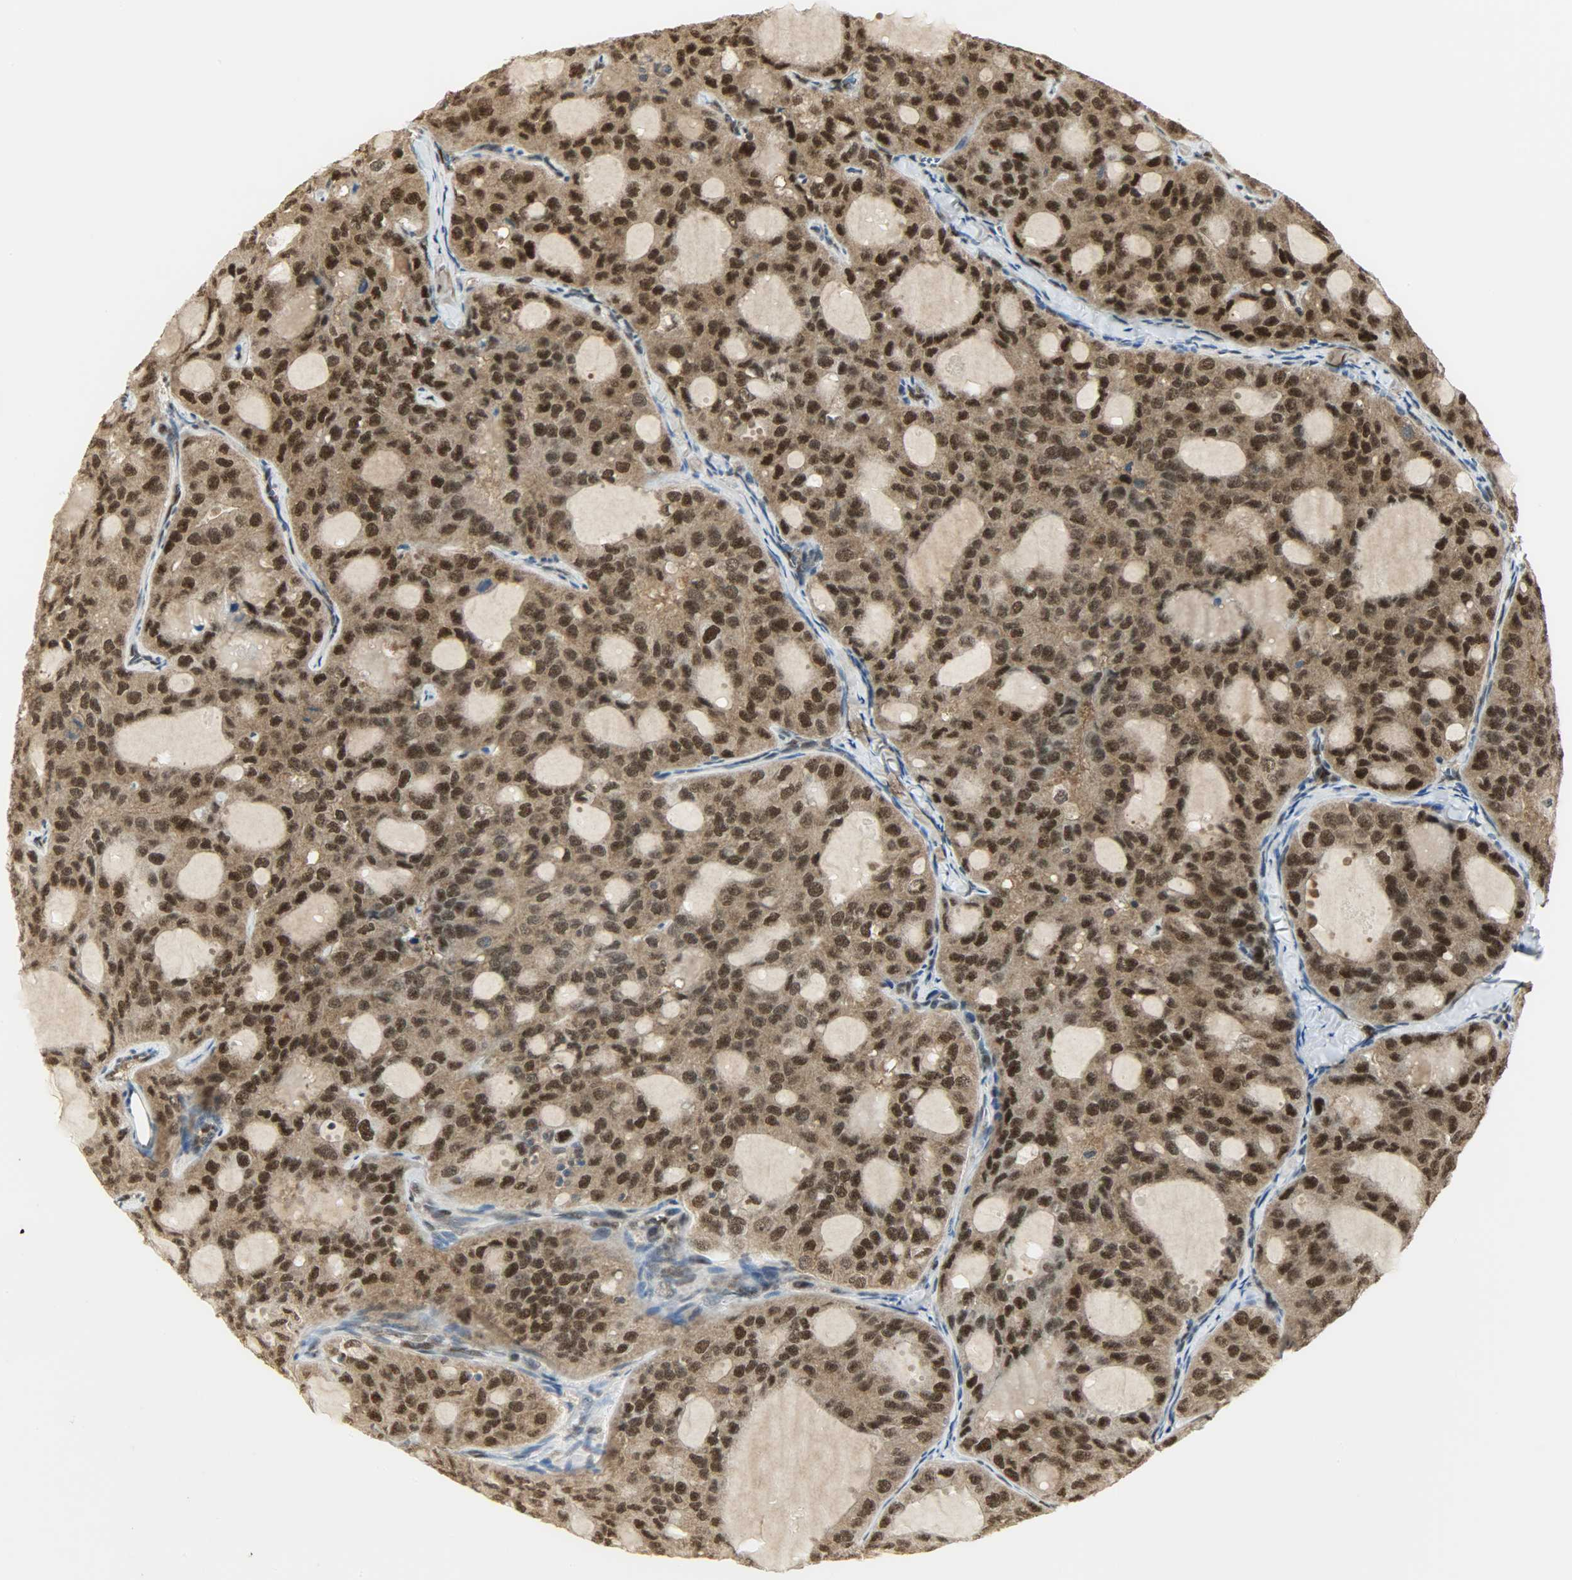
{"staining": {"intensity": "strong", "quantity": ">75%", "location": "cytoplasmic/membranous,nuclear"}, "tissue": "thyroid cancer", "cell_type": "Tumor cells", "image_type": "cancer", "snomed": [{"axis": "morphology", "description": "Follicular adenoma carcinoma, NOS"}, {"axis": "topography", "description": "Thyroid gland"}], "caption": "Protein staining shows strong cytoplasmic/membranous and nuclear positivity in about >75% of tumor cells in thyroid cancer (follicular adenoma carcinoma). (IHC, brightfield microscopy, high magnification).", "gene": "NPEPL1", "patient": {"sex": "male", "age": 75}}